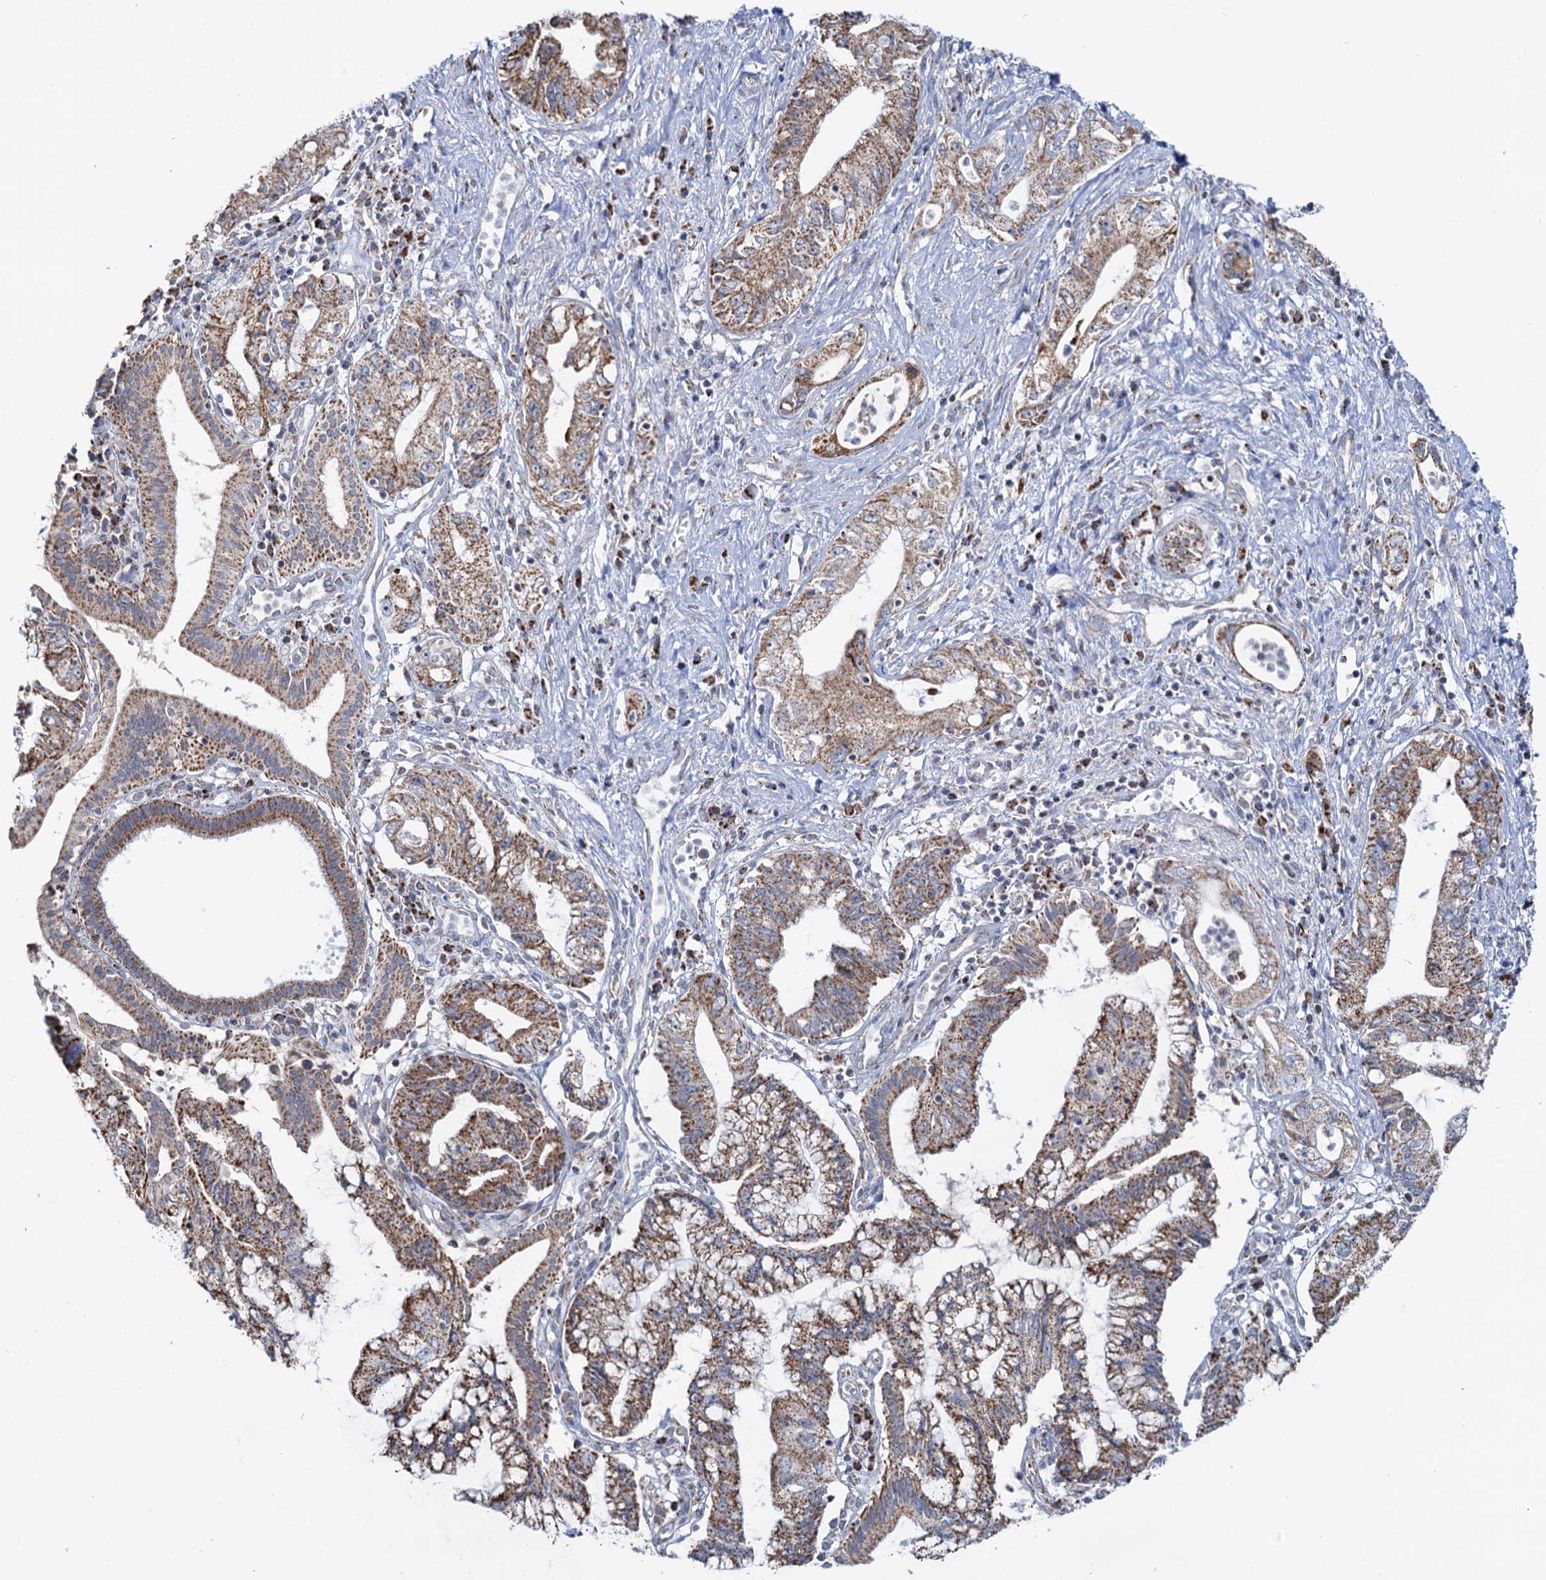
{"staining": {"intensity": "moderate", "quantity": ">75%", "location": "cytoplasmic/membranous"}, "tissue": "pancreatic cancer", "cell_type": "Tumor cells", "image_type": "cancer", "snomed": [{"axis": "morphology", "description": "Adenocarcinoma, NOS"}, {"axis": "topography", "description": "Pancreas"}], "caption": "Moderate cytoplasmic/membranous expression for a protein is appreciated in about >75% of tumor cells of pancreatic adenocarcinoma using immunohistochemistry.", "gene": "C2CD3", "patient": {"sex": "female", "age": 73}}